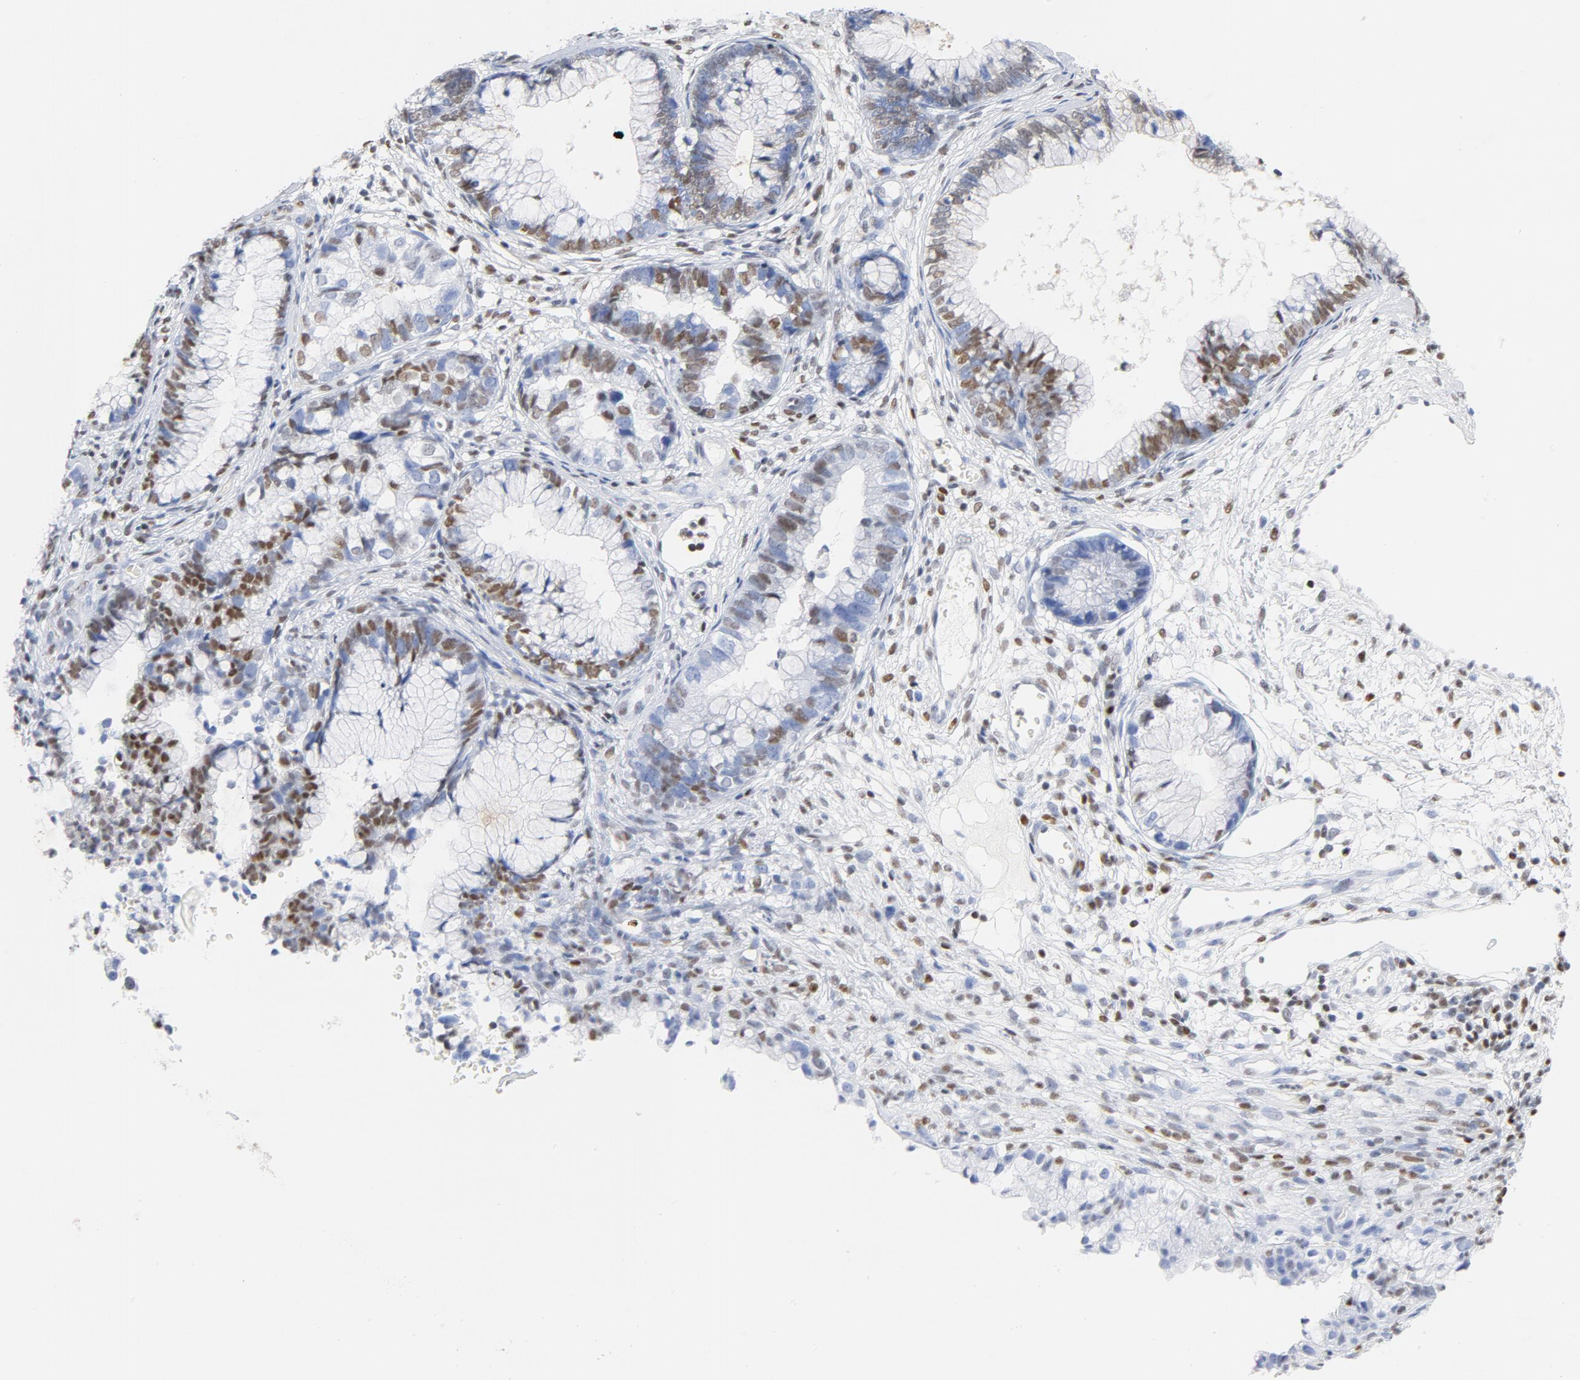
{"staining": {"intensity": "moderate", "quantity": "25%-75%", "location": "nuclear"}, "tissue": "cervical cancer", "cell_type": "Tumor cells", "image_type": "cancer", "snomed": [{"axis": "morphology", "description": "Adenocarcinoma, NOS"}, {"axis": "topography", "description": "Cervix"}], "caption": "Moderate nuclear expression is identified in about 25%-75% of tumor cells in cervical cancer (adenocarcinoma). (DAB IHC with brightfield microscopy, high magnification).", "gene": "CDKN1B", "patient": {"sex": "female", "age": 44}}